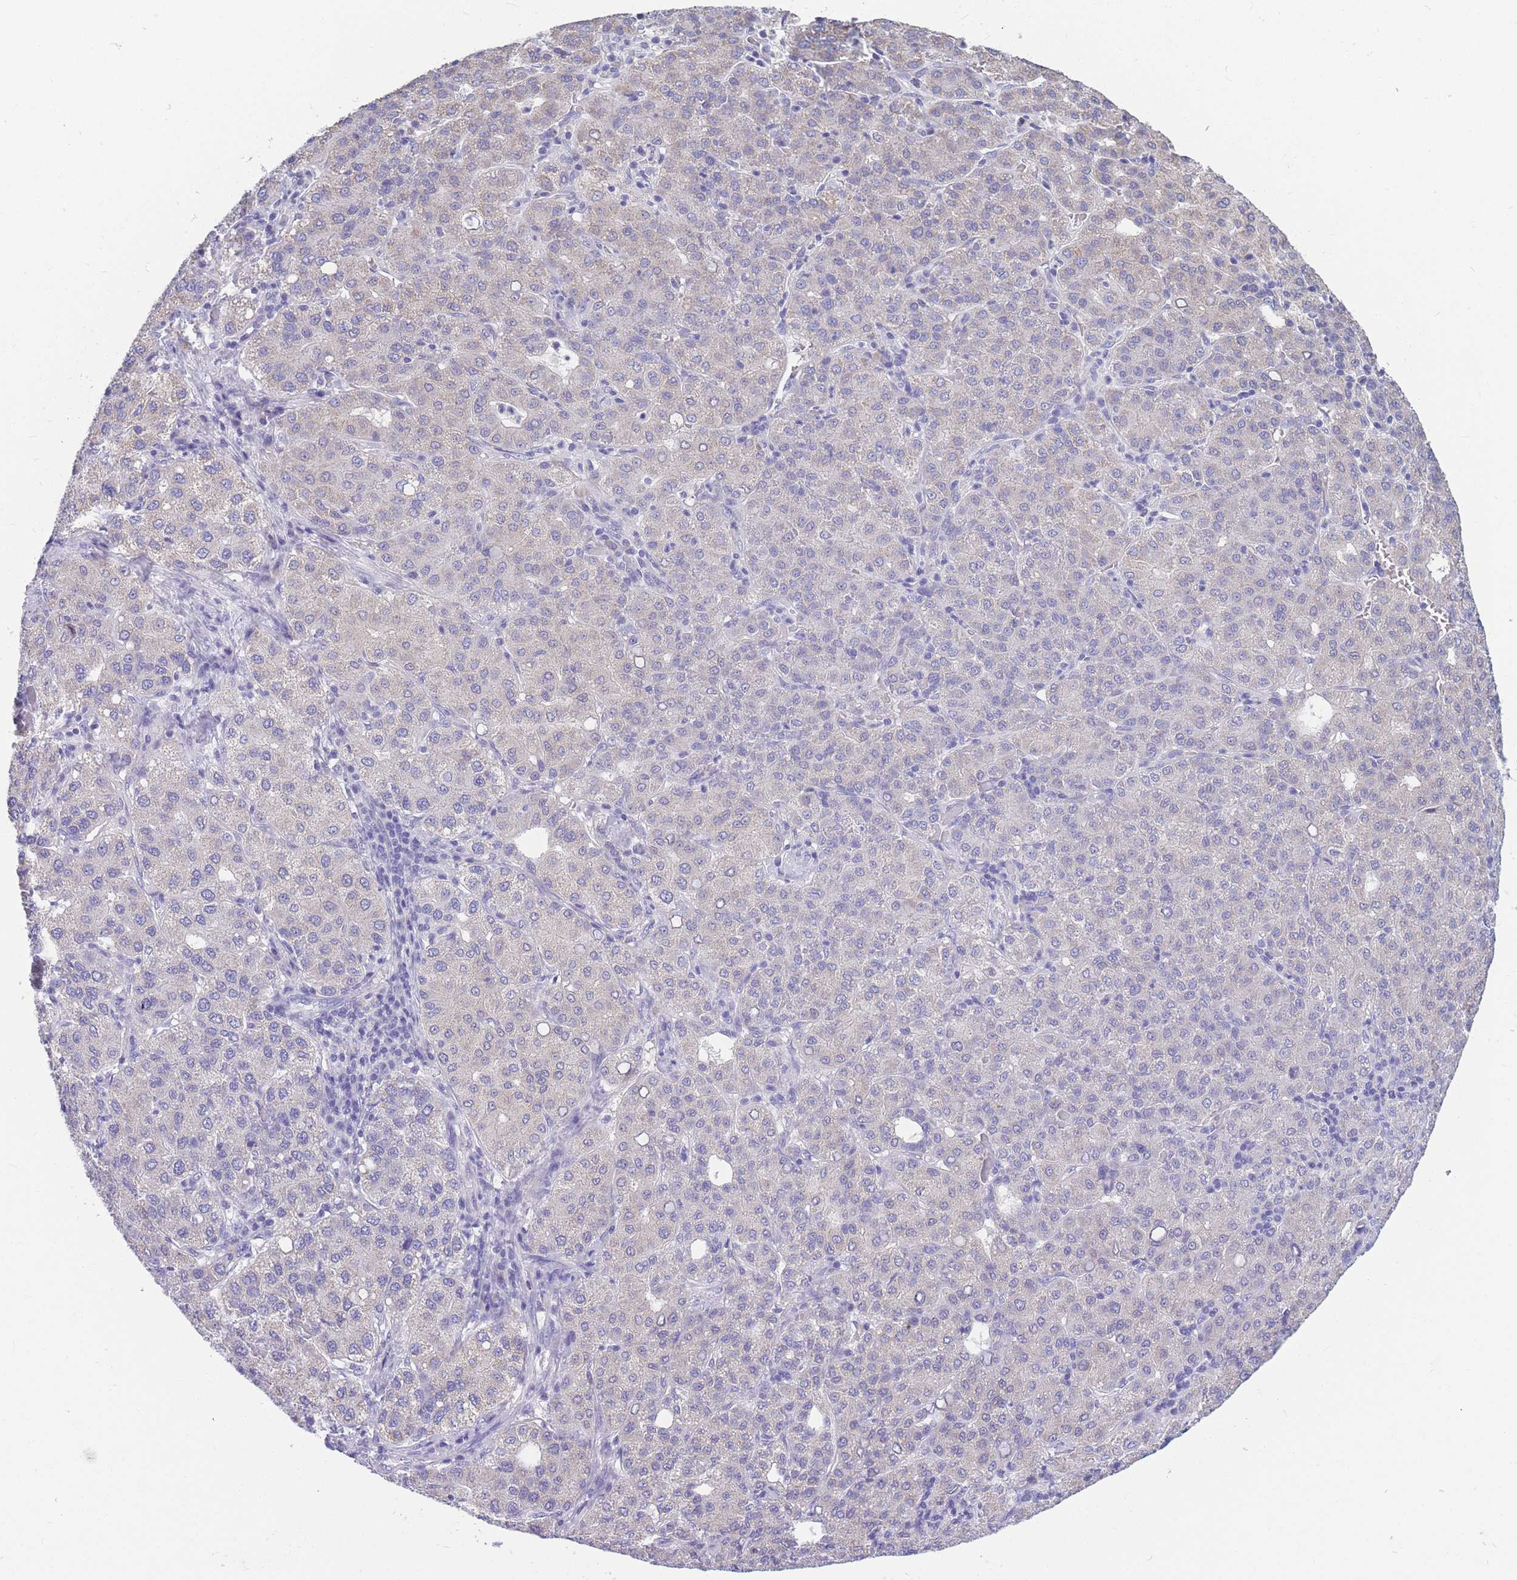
{"staining": {"intensity": "negative", "quantity": "none", "location": "none"}, "tissue": "liver cancer", "cell_type": "Tumor cells", "image_type": "cancer", "snomed": [{"axis": "morphology", "description": "Carcinoma, Hepatocellular, NOS"}, {"axis": "topography", "description": "Liver"}], "caption": "This is an IHC histopathology image of hepatocellular carcinoma (liver). There is no staining in tumor cells.", "gene": "DHRS11", "patient": {"sex": "male", "age": 65}}